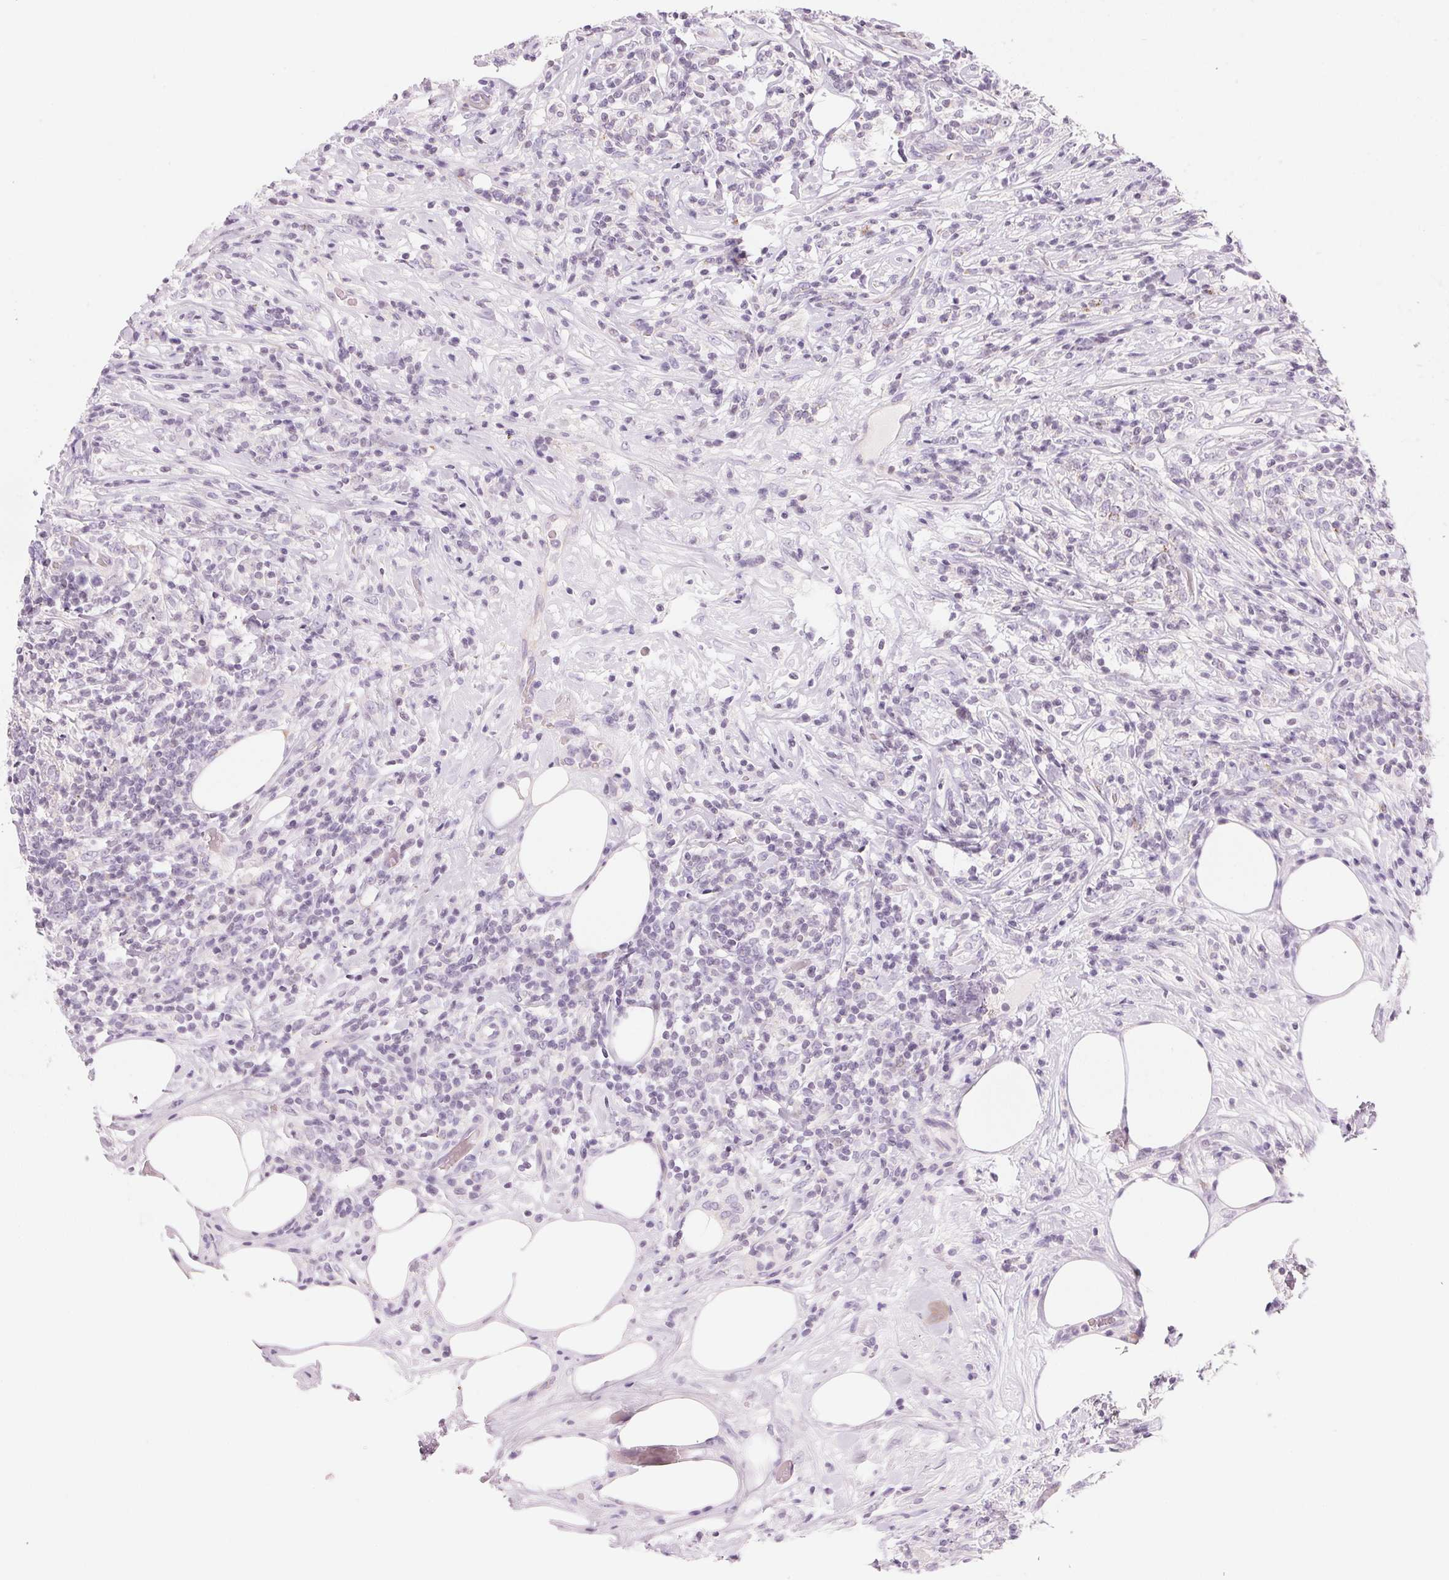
{"staining": {"intensity": "negative", "quantity": "none", "location": "none"}, "tissue": "lymphoma", "cell_type": "Tumor cells", "image_type": "cancer", "snomed": [{"axis": "morphology", "description": "Malignant lymphoma, non-Hodgkin's type, High grade"}, {"axis": "topography", "description": "Lymph node"}], "caption": "This is an immunohistochemistry (IHC) histopathology image of human high-grade malignant lymphoma, non-Hodgkin's type. There is no expression in tumor cells.", "gene": "CYP11B1", "patient": {"sex": "female", "age": 84}}